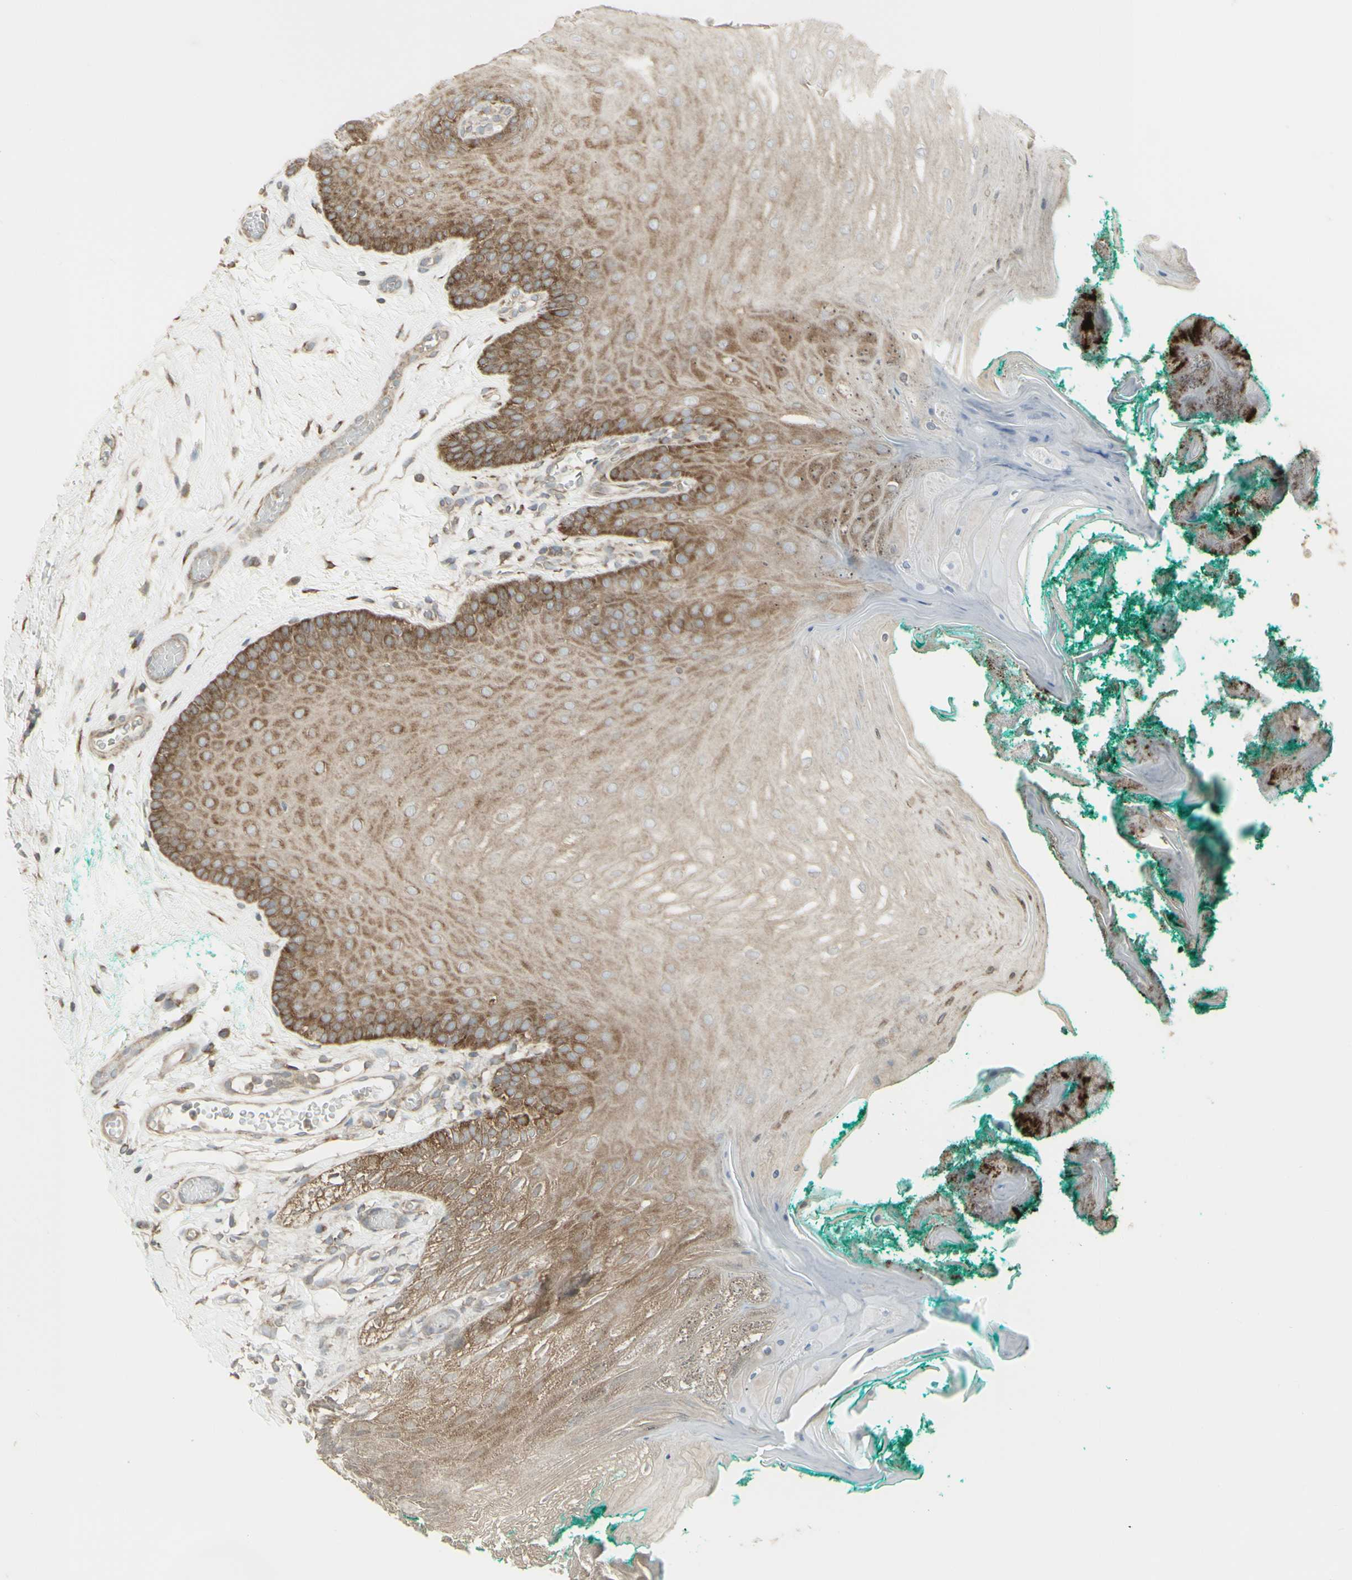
{"staining": {"intensity": "moderate", "quantity": ">75%", "location": "cytoplasmic/membranous"}, "tissue": "oral mucosa", "cell_type": "Squamous epithelial cells", "image_type": "normal", "snomed": [{"axis": "morphology", "description": "Normal tissue, NOS"}, {"axis": "topography", "description": "Skeletal muscle"}, {"axis": "topography", "description": "Oral tissue"}], "caption": "This photomicrograph displays immunohistochemistry (IHC) staining of benign human oral mucosa, with medium moderate cytoplasmic/membranous positivity in about >75% of squamous epithelial cells.", "gene": "FKBP3", "patient": {"sex": "male", "age": 58}}